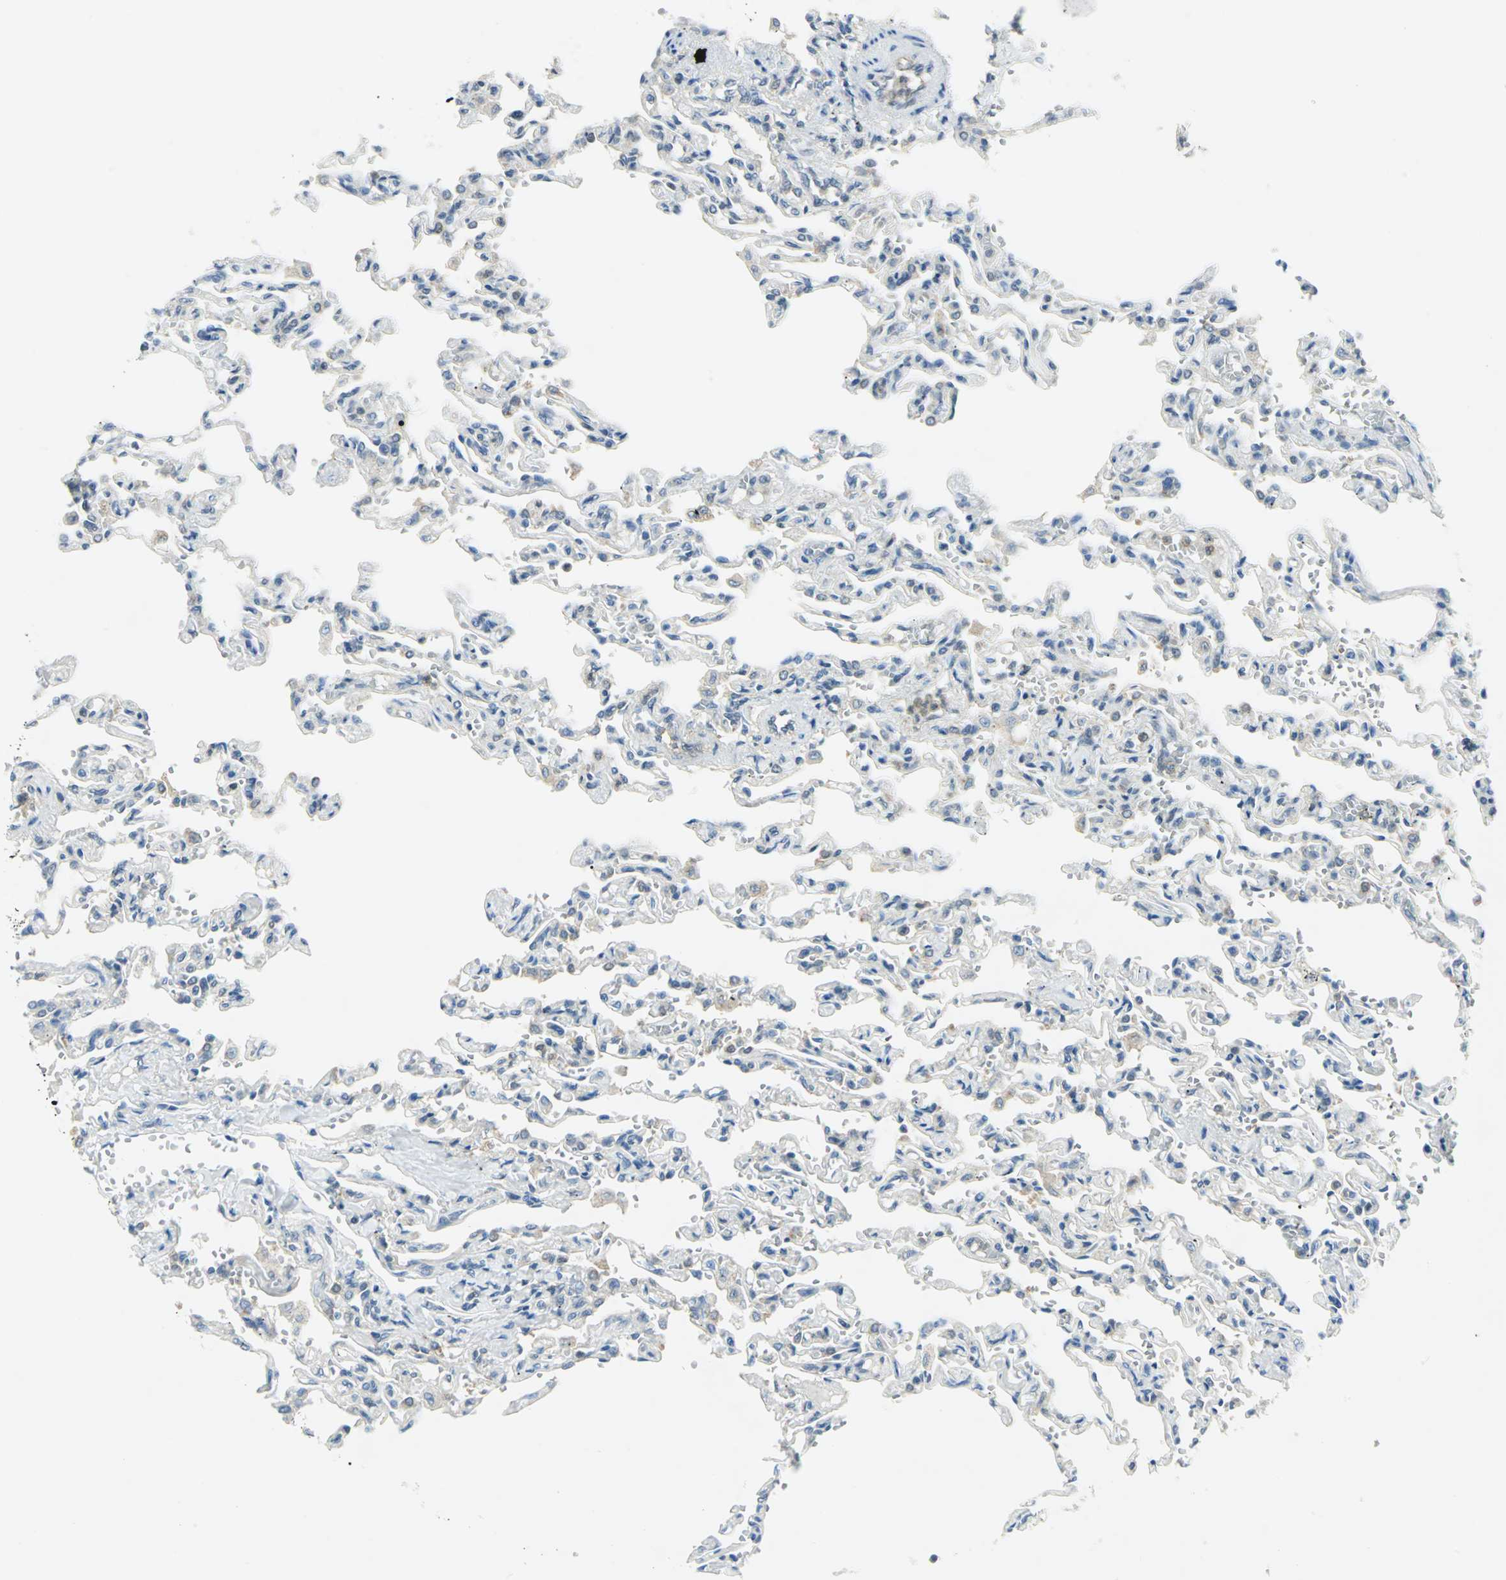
{"staining": {"intensity": "negative", "quantity": "none", "location": "none"}, "tissue": "lung", "cell_type": "Alveolar cells", "image_type": "normal", "snomed": [{"axis": "morphology", "description": "Normal tissue, NOS"}, {"axis": "topography", "description": "Lung"}], "caption": "Immunohistochemistry (IHC) histopathology image of unremarkable lung: lung stained with DAB shows no significant protein expression in alveolar cells. (IHC, brightfield microscopy, high magnification).", "gene": "ALDOA", "patient": {"sex": "male", "age": 21}}